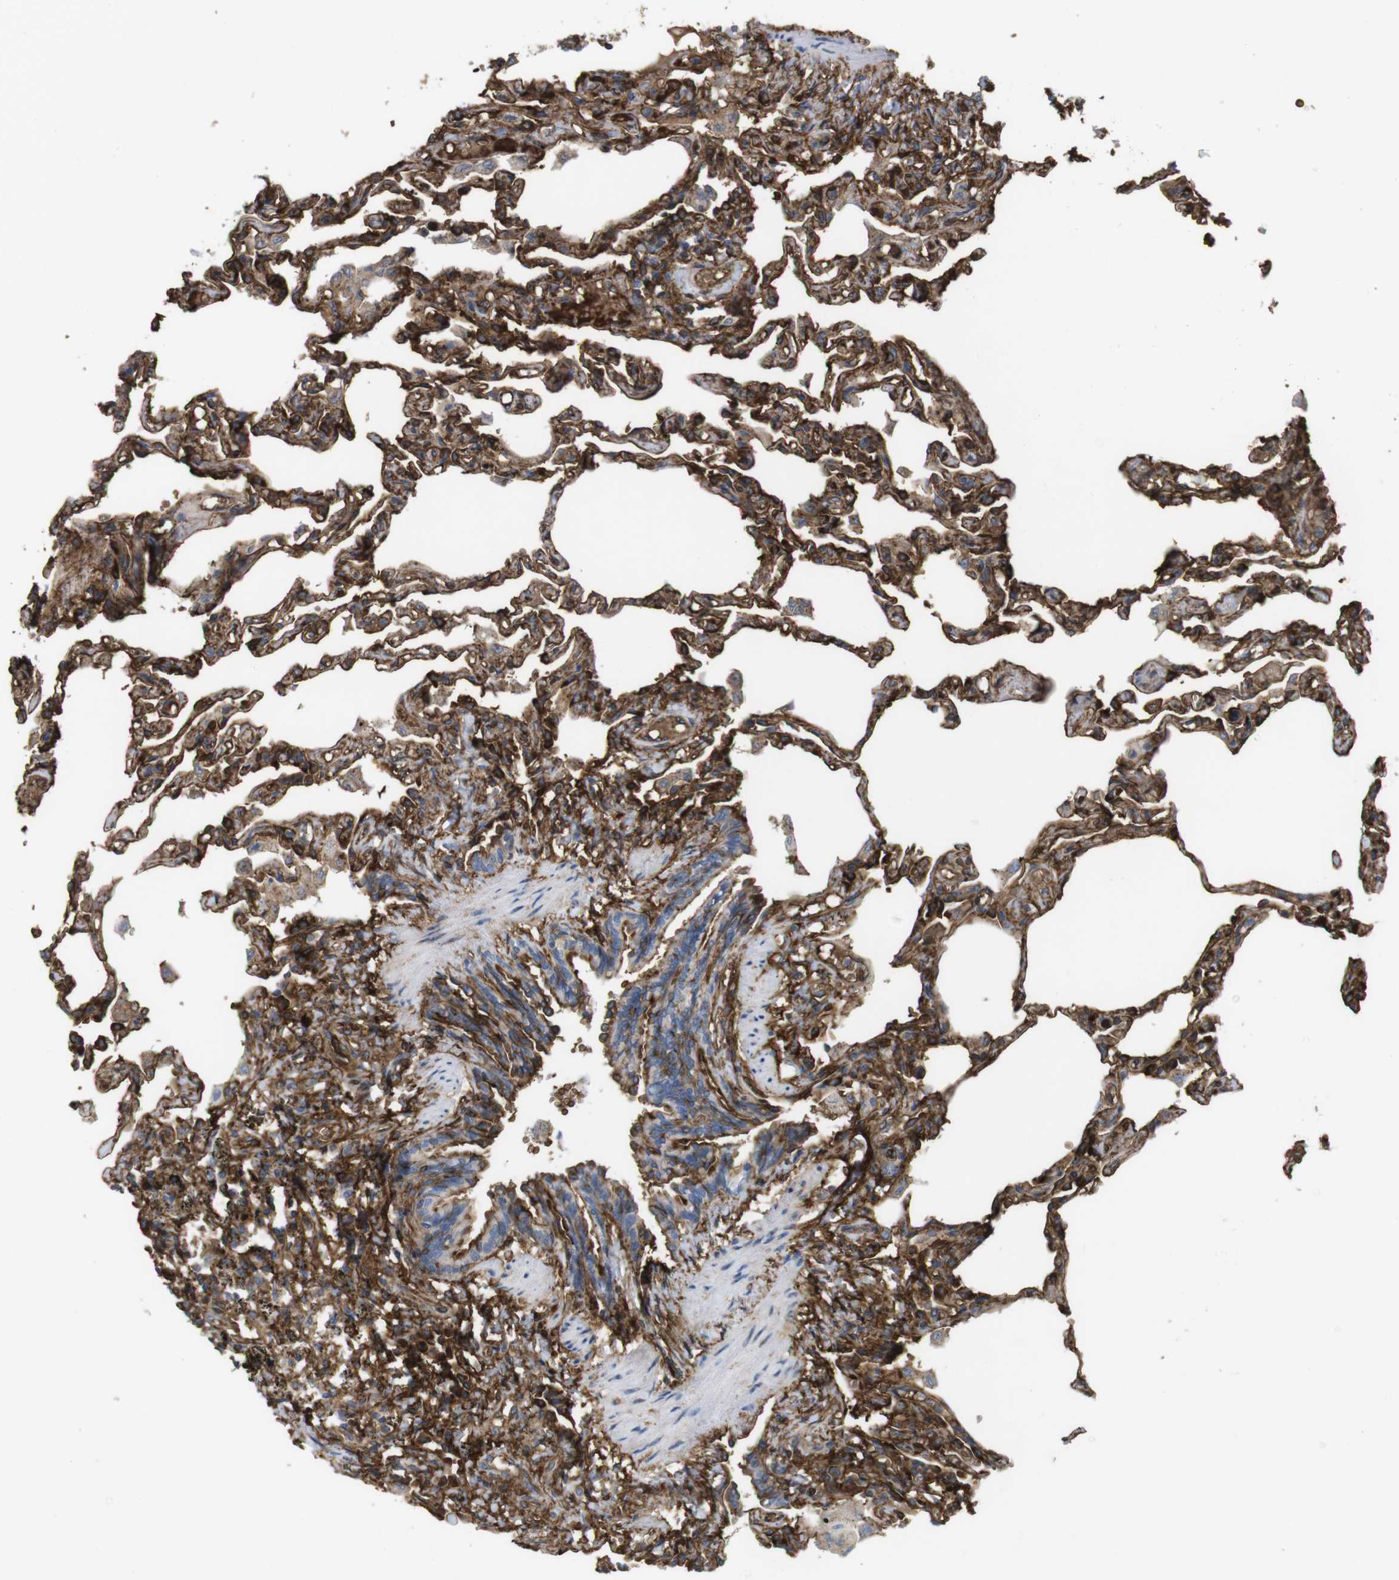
{"staining": {"intensity": "moderate", "quantity": ">75%", "location": "cytoplasmic/membranous"}, "tissue": "lung", "cell_type": "Alveolar cells", "image_type": "normal", "snomed": [{"axis": "morphology", "description": "Normal tissue, NOS"}, {"axis": "topography", "description": "Lung"}], "caption": "Immunohistochemistry (IHC) (DAB (3,3'-diaminobenzidine)) staining of unremarkable lung displays moderate cytoplasmic/membranous protein expression in approximately >75% of alveolar cells. Immunohistochemistry stains the protein in brown and the nuclei are stained blue.", "gene": "CYBRD1", "patient": {"sex": "male", "age": 21}}